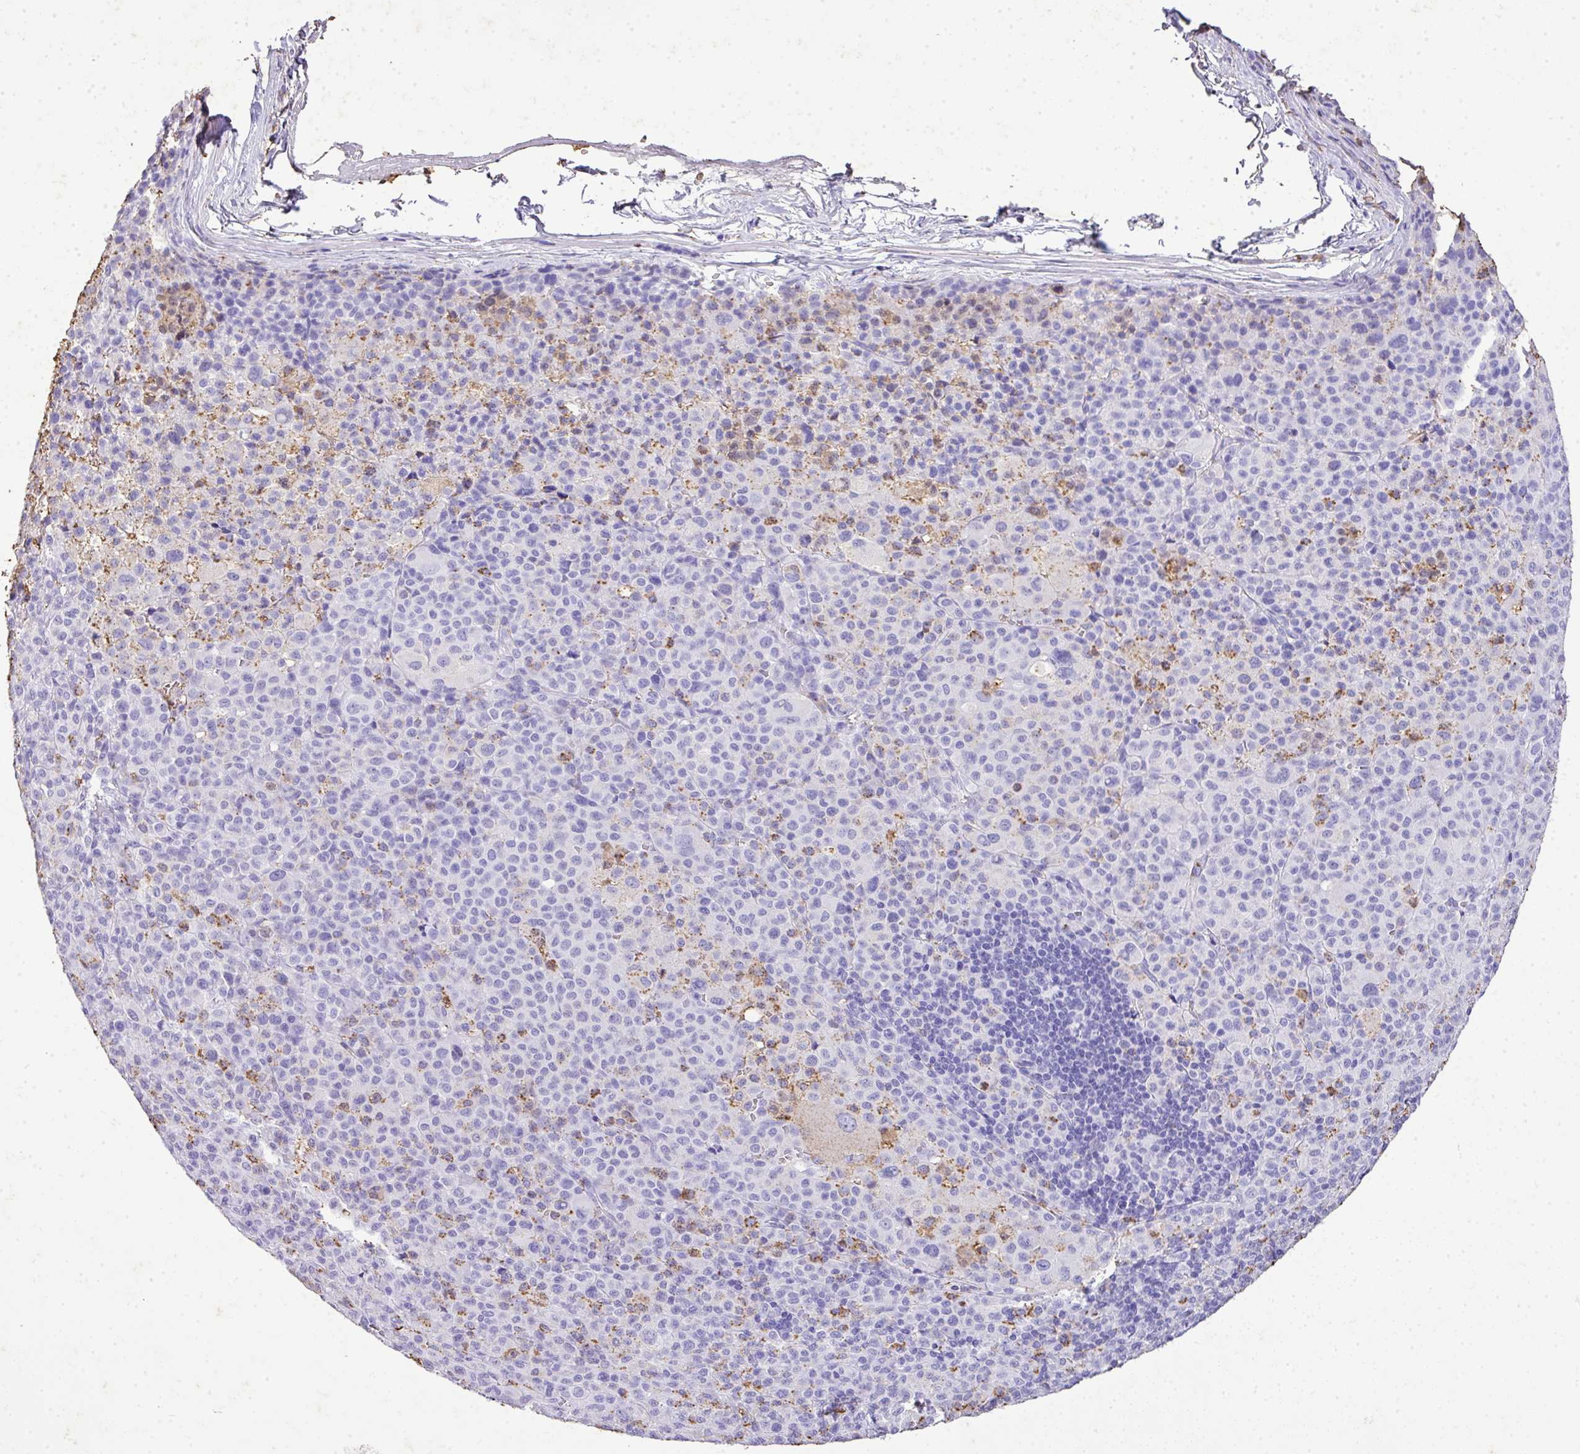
{"staining": {"intensity": "negative", "quantity": "none", "location": "none"}, "tissue": "melanoma", "cell_type": "Tumor cells", "image_type": "cancer", "snomed": [{"axis": "morphology", "description": "Malignant melanoma, Metastatic site"}, {"axis": "topography", "description": "Skin"}], "caption": "IHC of human melanoma displays no positivity in tumor cells.", "gene": "KCNJ11", "patient": {"sex": "female", "age": 74}}